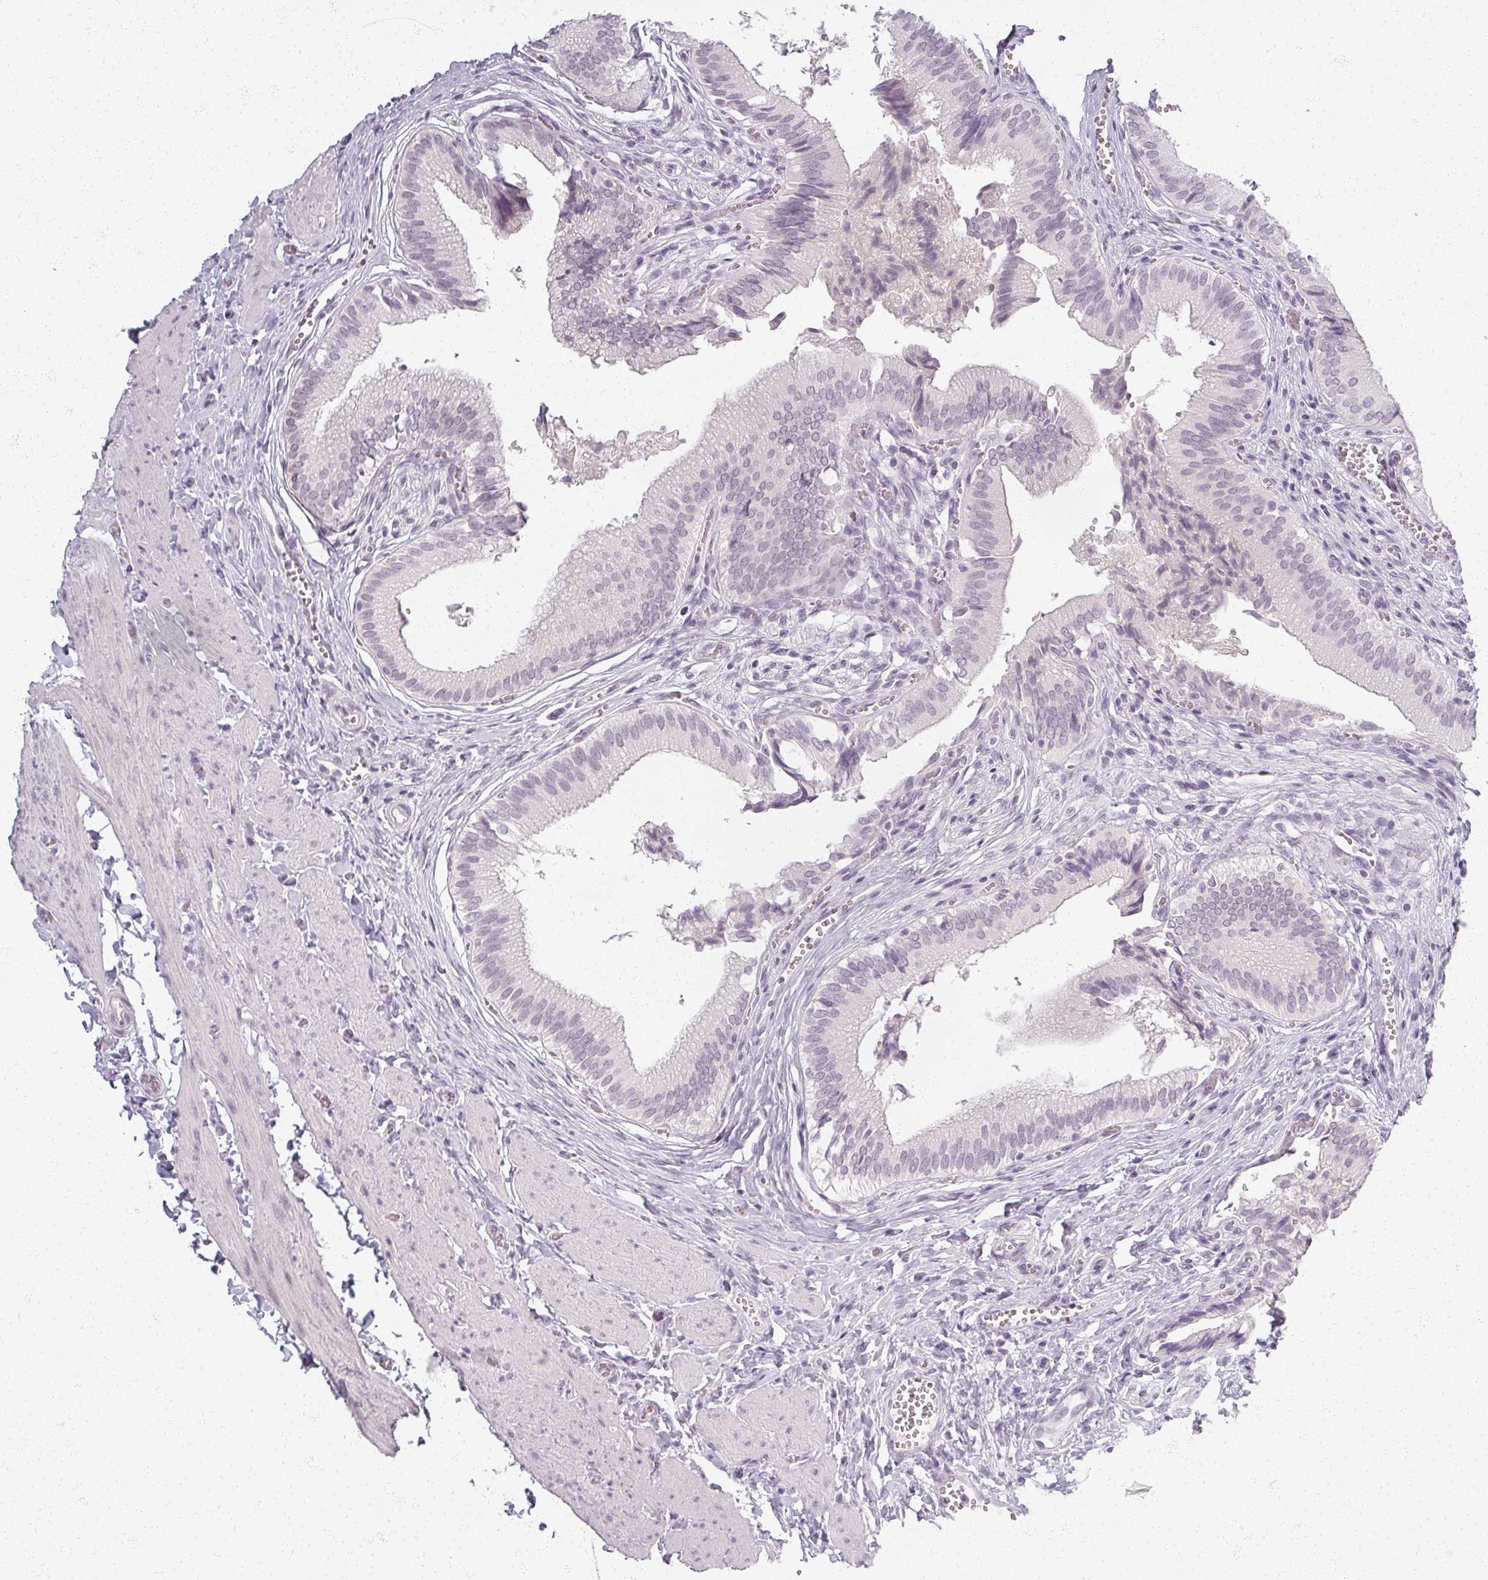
{"staining": {"intensity": "negative", "quantity": "none", "location": "none"}, "tissue": "gallbladder", "cell_type": "Glandular cells", "image_type": "normal", "snomed": [{"axis": "morphology", "description": "Normal tissue, NOS"}, {"axis": "topography", "description": "Gallbladder"}], "caption": "High power microscopy photomicrograph of an IHC histopathology image of benign gallbladder, revealing no significant positivity in glandular cells.", "gene": "RFPL2", "patient": {"sex": "male", "age": 17}}